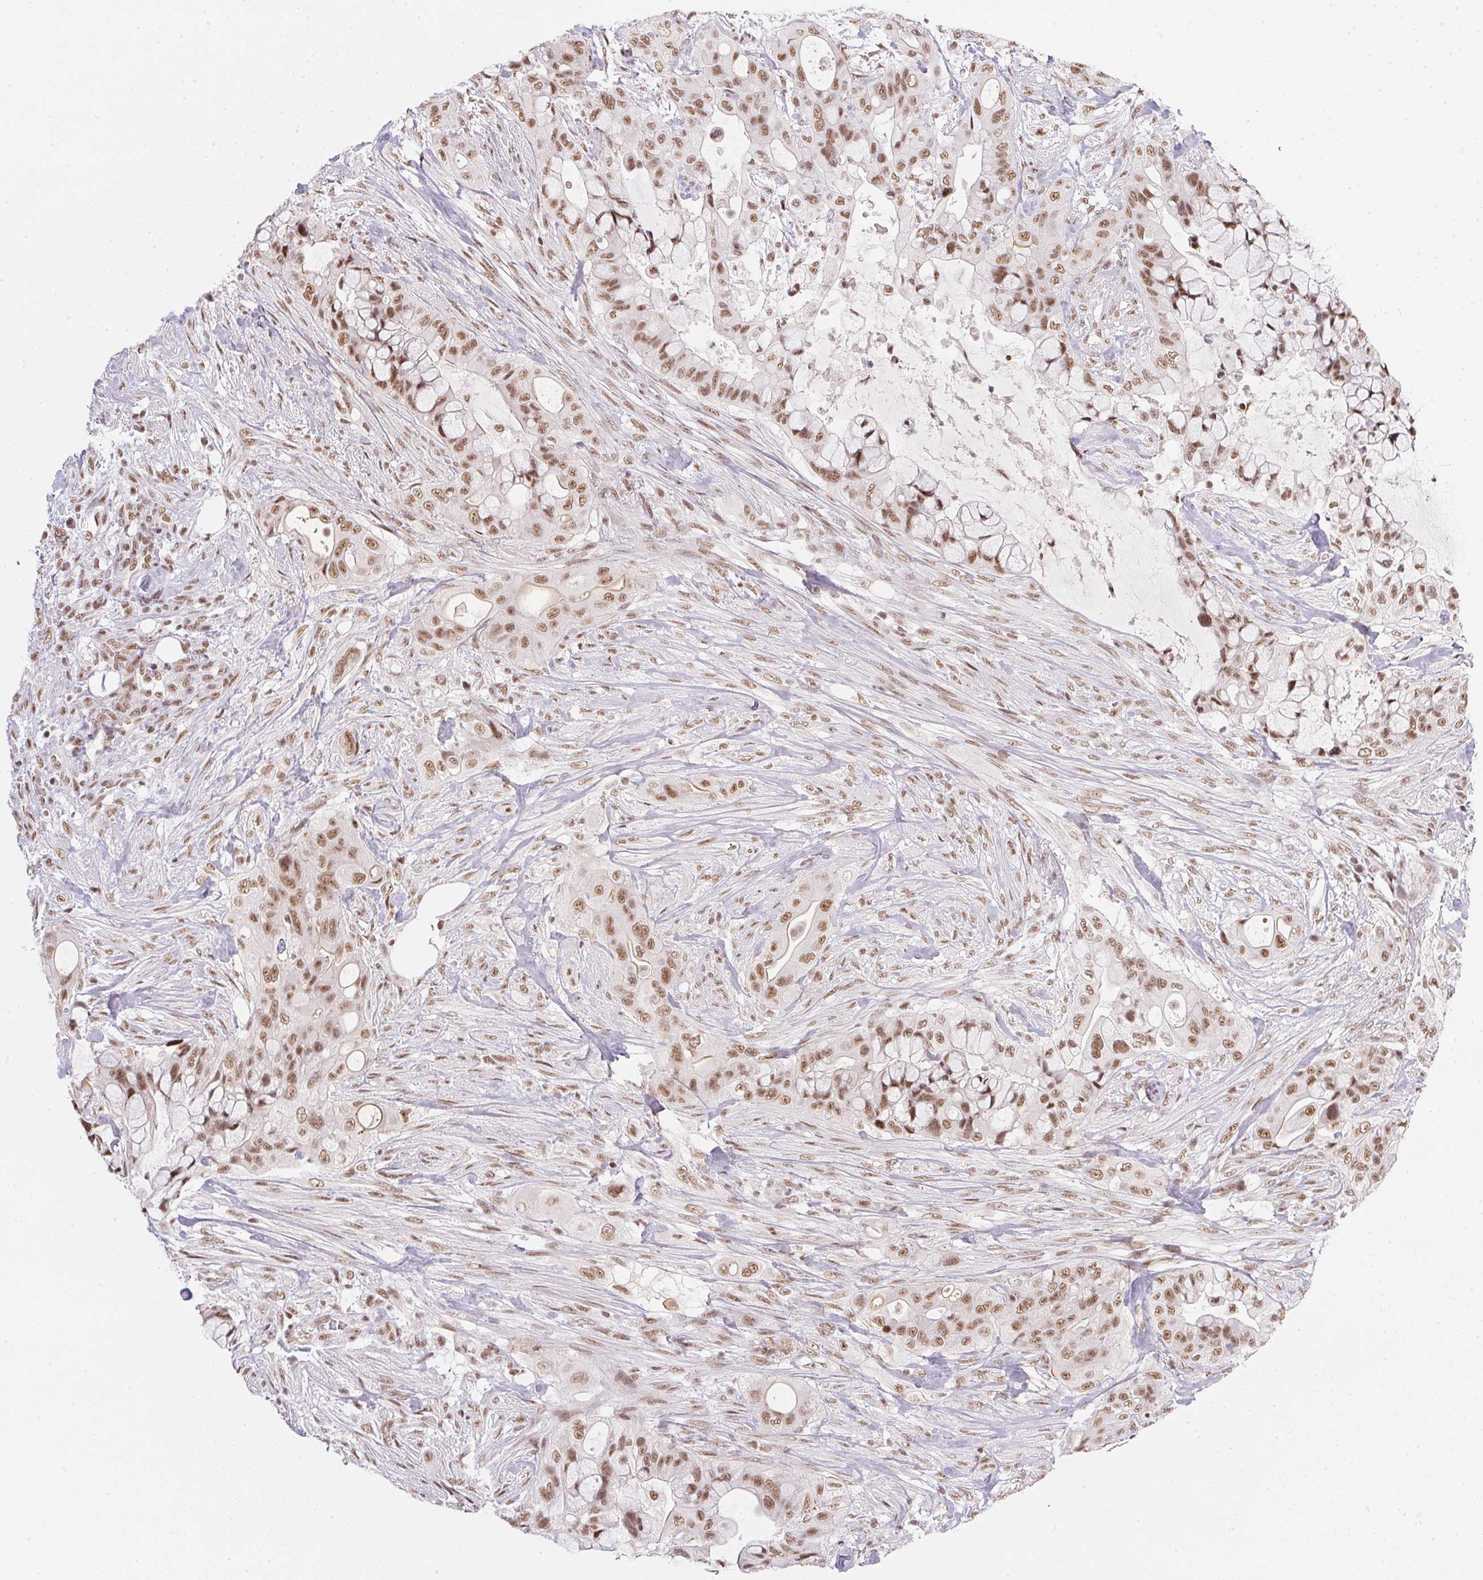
{"staining": {"intensity": "moderate", "quantity": ">75%", "location": "nuclear"}, "tissue": "pancreatic cancer", "cell_type": "Tumor cells", "image_type": "cancer", "snomed": [{"axis": "morphology", "description": "Adenocarcinoma, NOS"}, {"axis": "topography", "description": "Pancreas"}], "caption": "Adenocarcinoma (pancreatic) was stained to show a protein in brown. There is medium levels of moderate nuclear positivity in about >75% of tumor cells.", "gene": "SRSF7", "patient": {"sex": "male", "age": 71}}